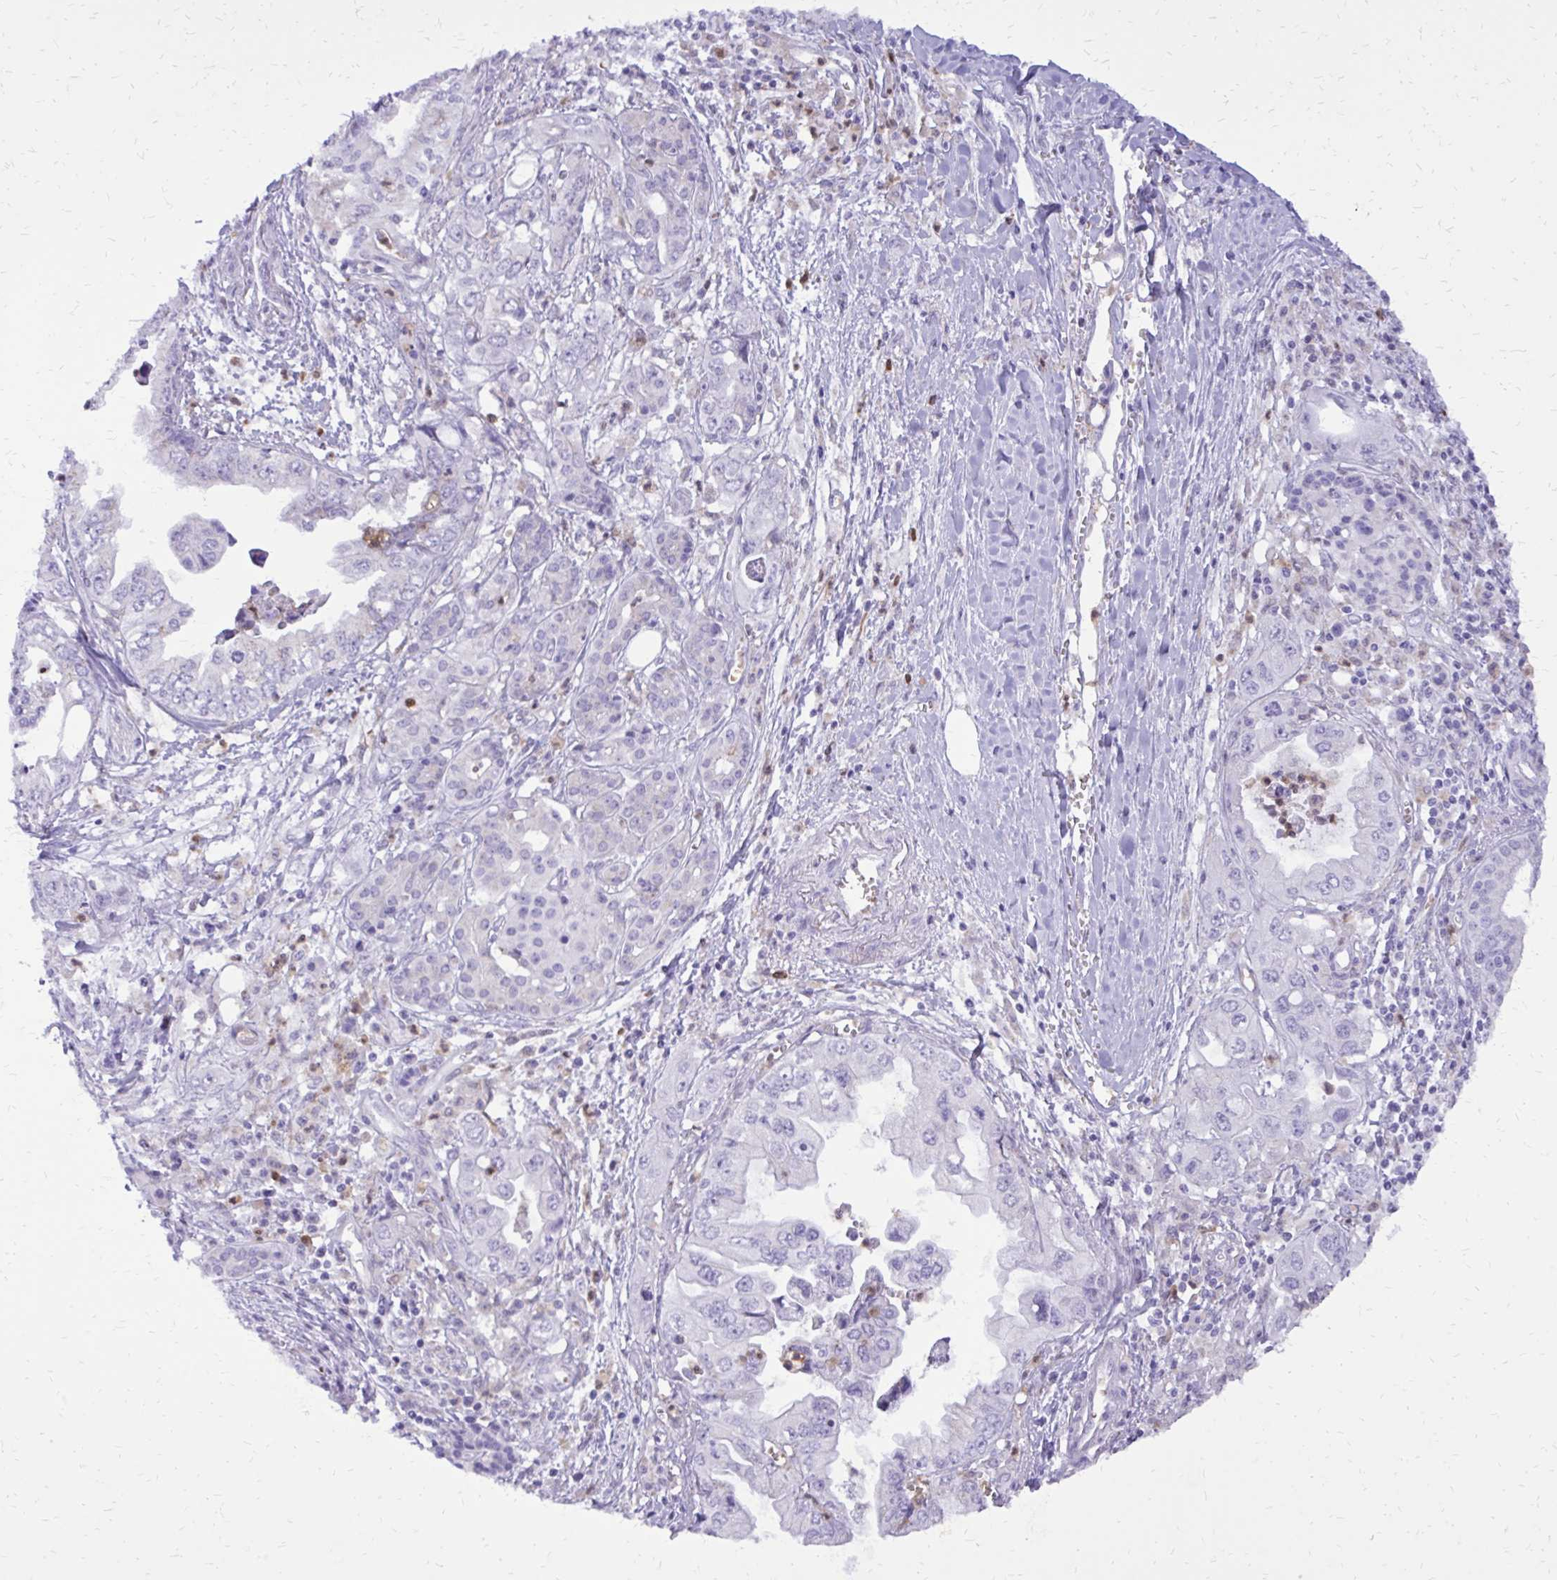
{"staining": {"intensity": "negative", "quantity": "none", "location": "none"}, "tissue": "pancreatic cancer", "cell_type": "Tumor cells", "image_type": "cancer", "snomed": [{"axis": "morphology", "description": "Adenocarcinoma, NOS"}, {"axis": "topography", "description": "Pancreas"}], "caption": "DAB immunohistochemical staining of human adenocarcinoma (pancreatic) demonstrates no significant expression in tumor cells.", "gene": "CAT", "patient": {"sex": "male", "age": 68}}